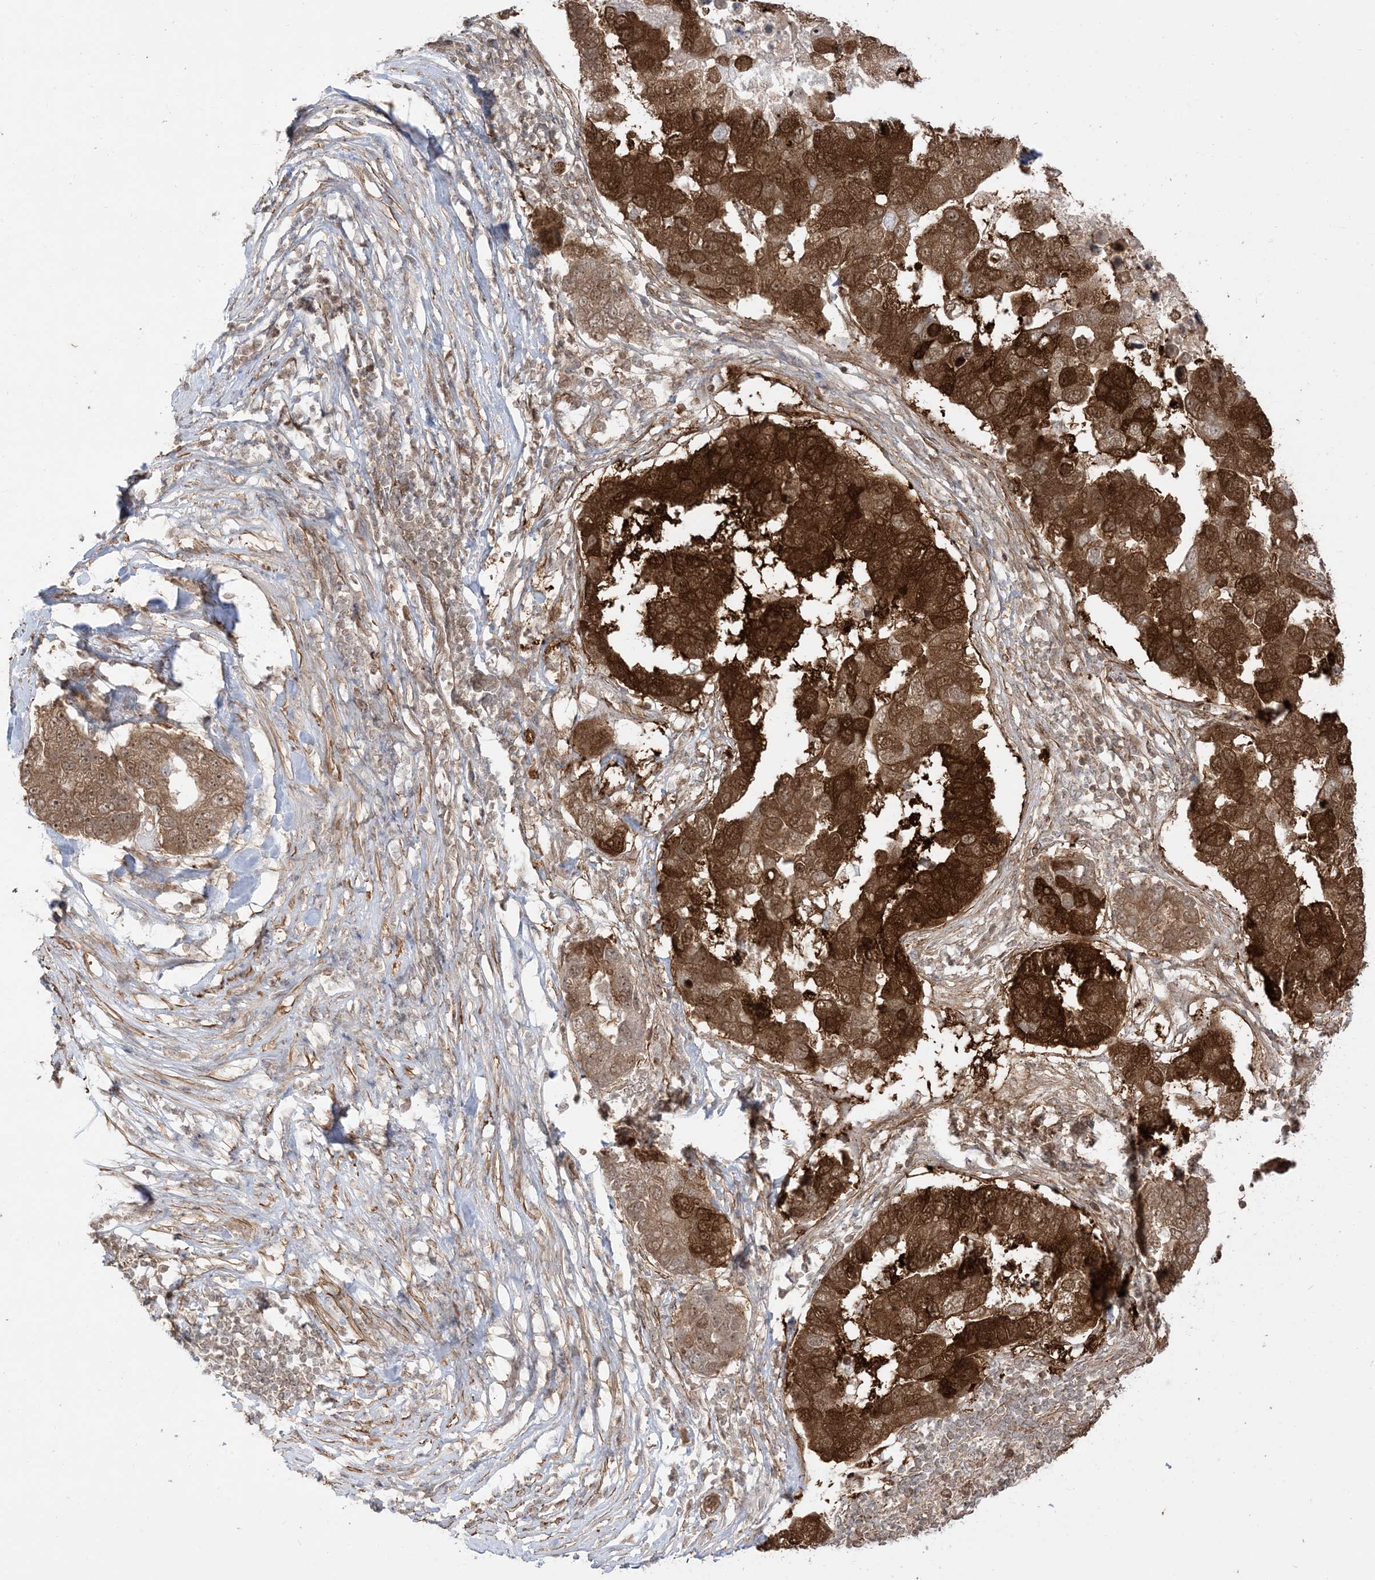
{"staining": {"intensity": "strong", "quantity": ">75%", "location": "cytoplasmic/membranous"}, "tissue": "pancreatic cancer", "cell_type": "Tumor cells", "image_type": "cancer", "snomed": [{"axis": "morphology", "description": "Adenocarcinoma, NOS"}, {"axis": "topography", "description": "Pancreas"}], "caption": "There is high levels of strong cytoplasmic/membranous staining in tumor cells of pancreatic cancer (adenocarcinoma), as demonstrated by immunohistochemical staining (brown color).", "gene": "TBCC", "patient": {"sex": "female", "age": 61}}